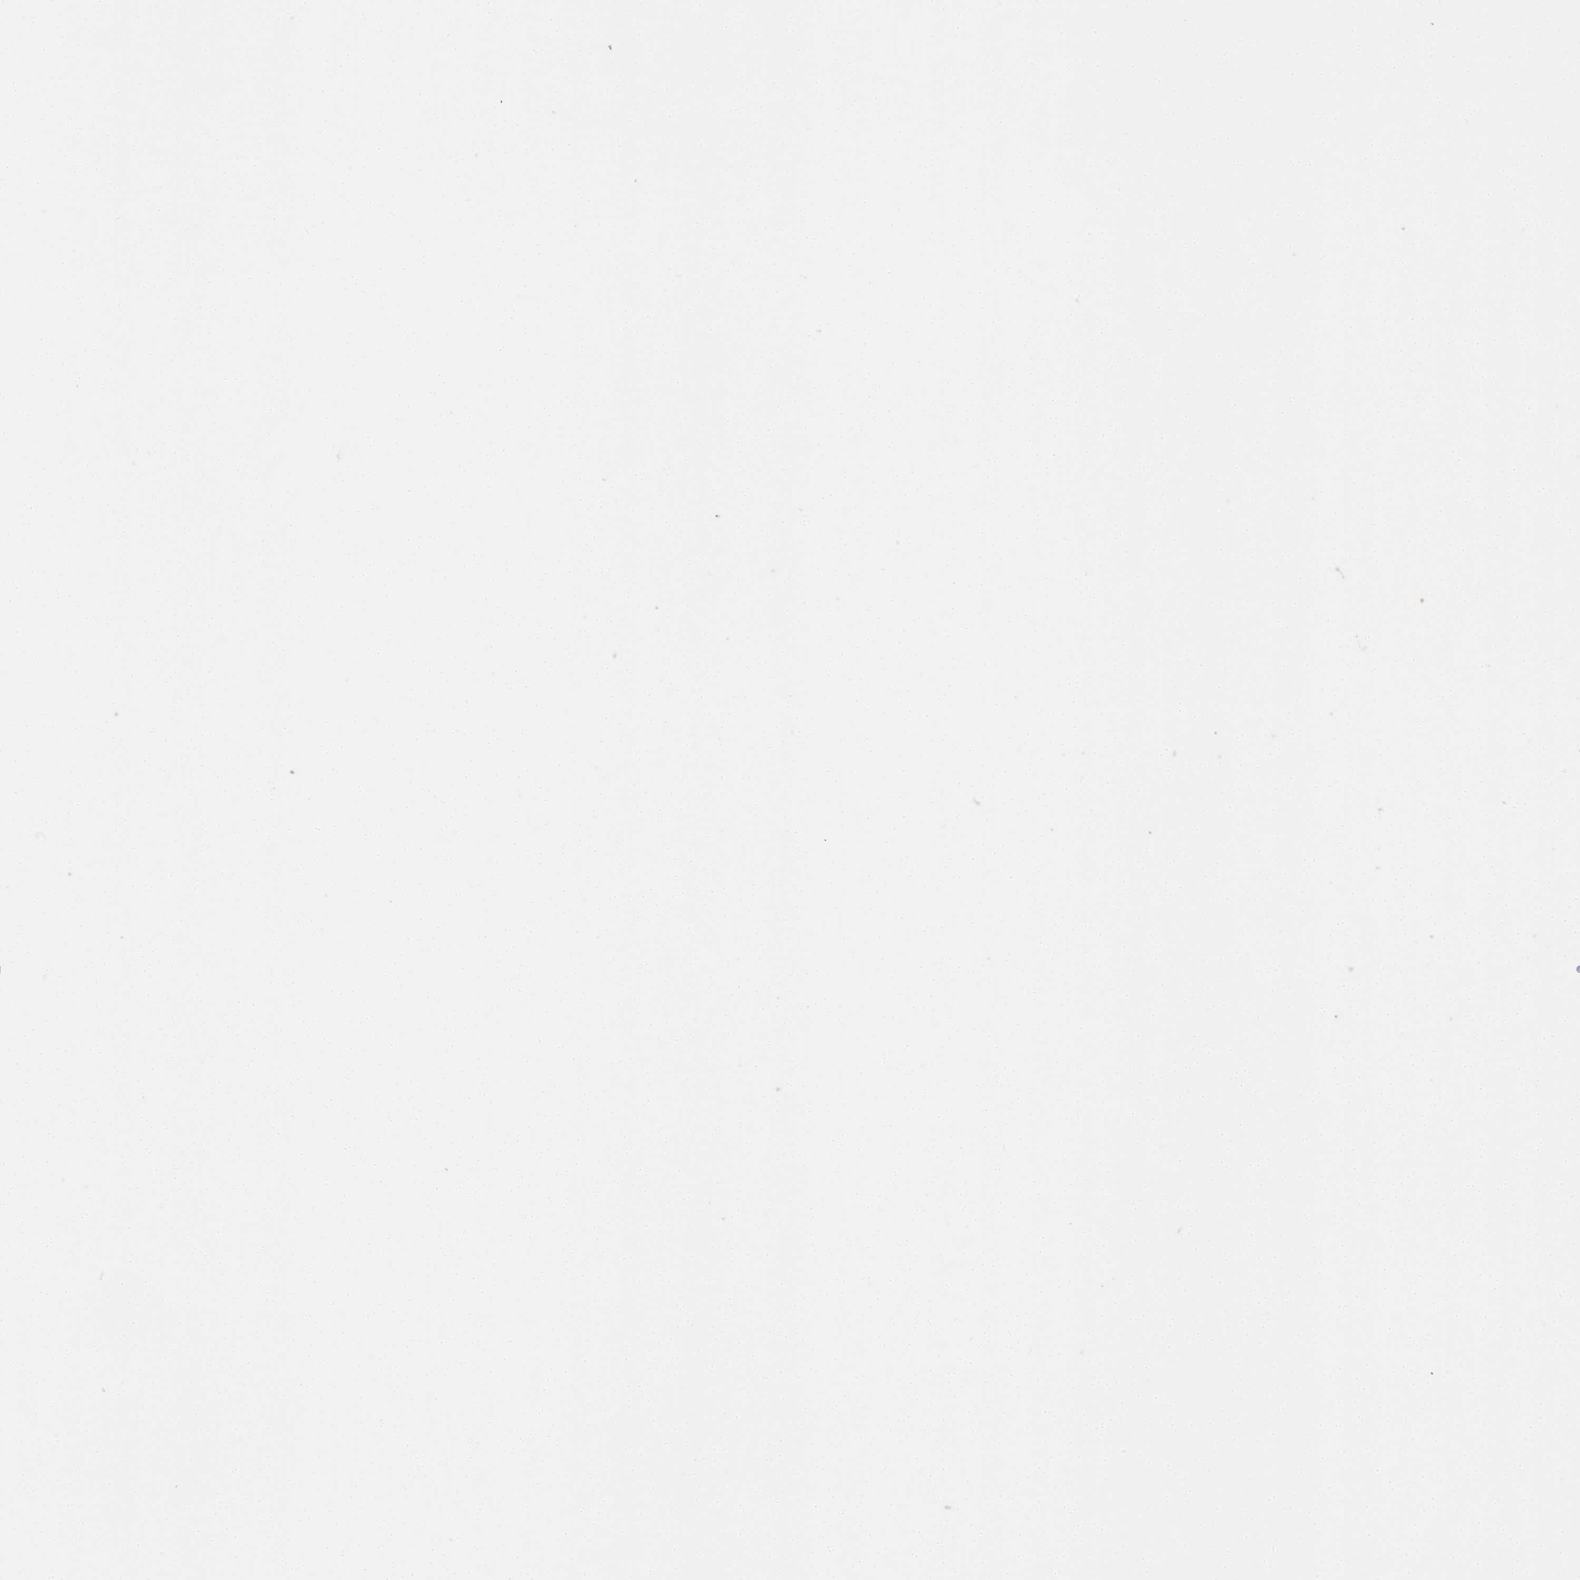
{"staining": {"intensity": "strong", "quantity": ">75%", "location": "nuclear"}, "tissue": "colorectal cancer", "cell_type": "Tumor cells", "image_type": "cancer", "snomed": [{"axis": "morphology", "description": "Adenocarcinoma, NOS"}, {"axis": "topography", "description": "Colon"}], "caption": "Protein staining of adenocarcinoma (colorectal) tissue demonstrates strong nuclear staining in about >75% of tumor cells. The staining was performed using DAB to visualize the protein expression in brown, while the nuclei were stained in blue with hematoxylin (Magnification: 20x).", "gene": "SF3B3", "patient": {"sex": "male", "age": 87}}